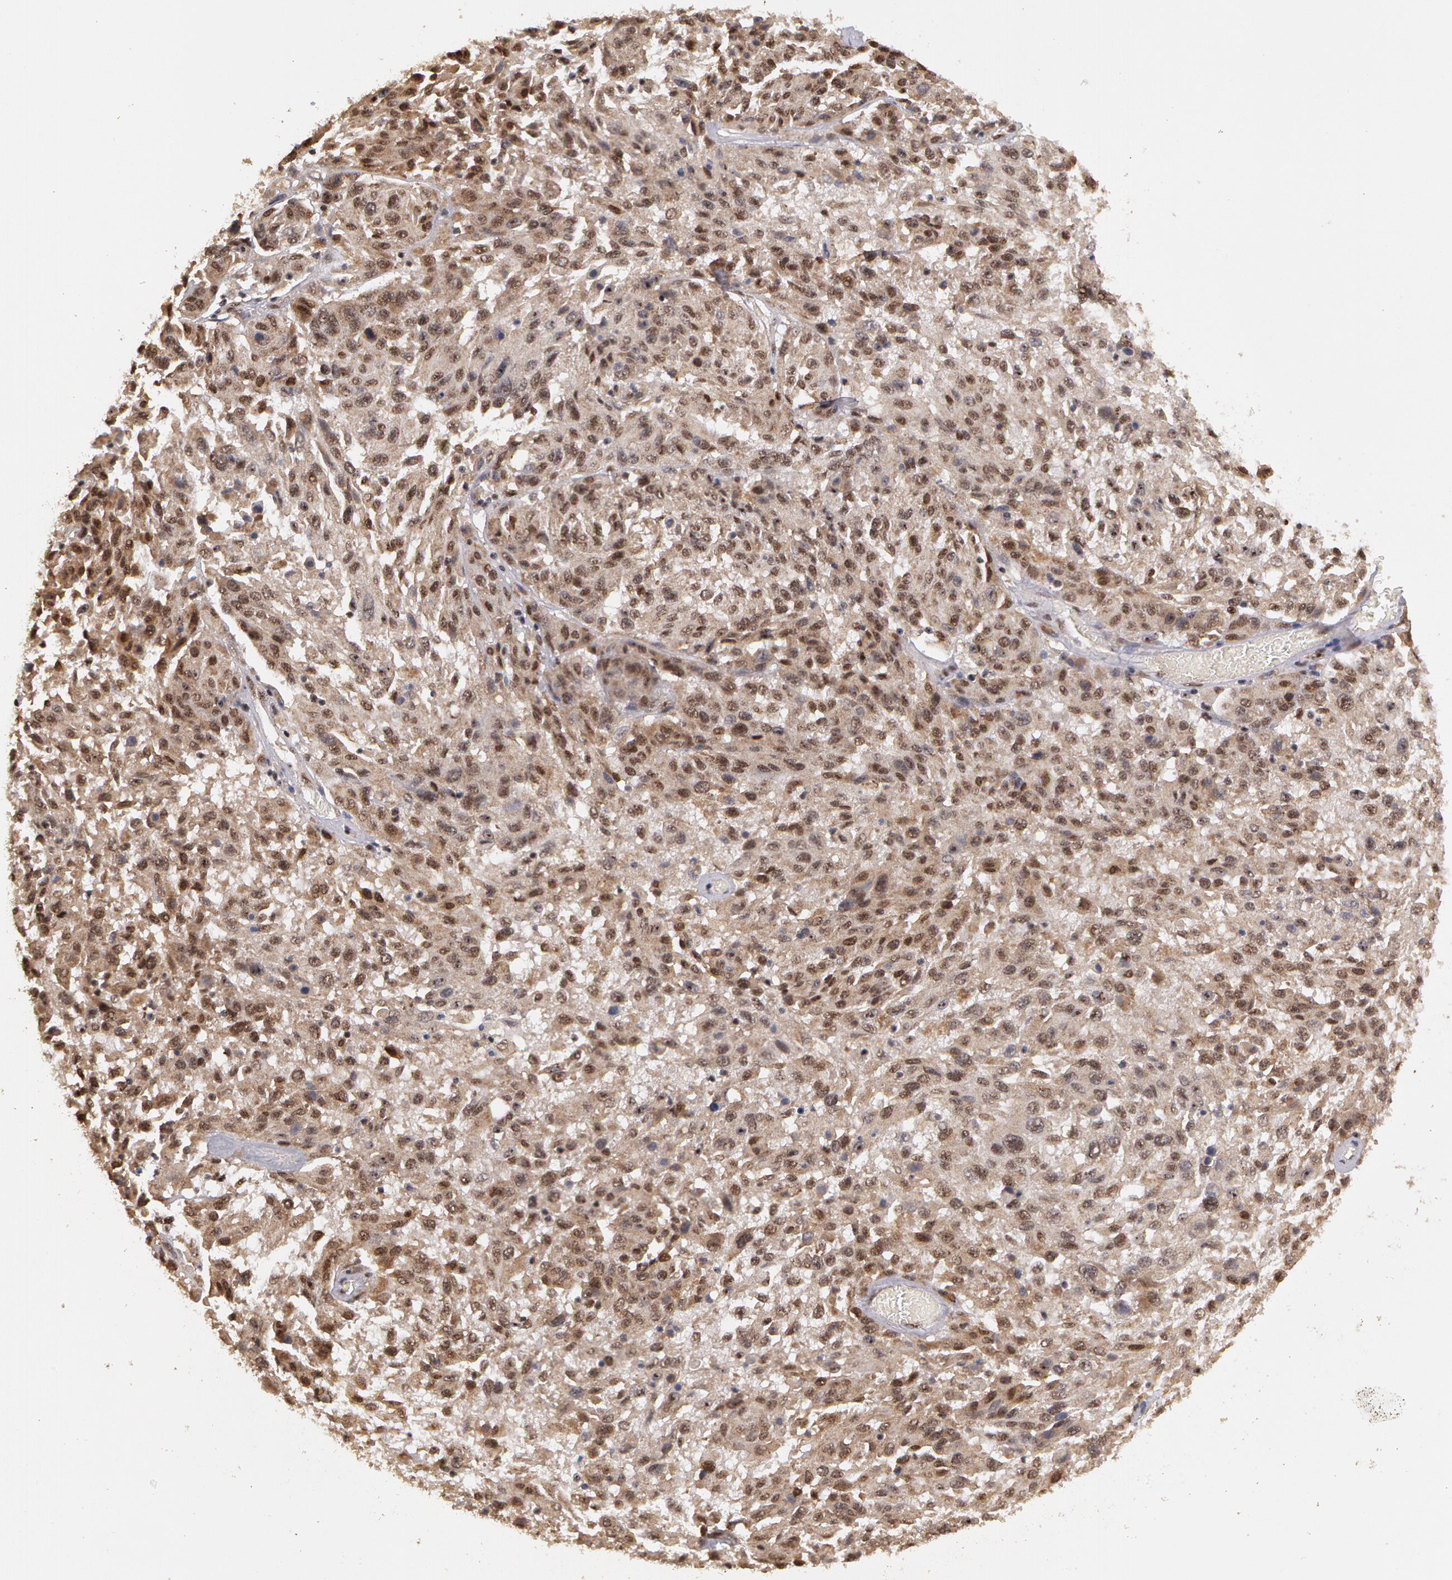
{"staining": {"intensity": "moderate", "quantity": ">75%", "location": "cytoplasmic/membranous"}, "tissue": "melanoma", "cell_type": "Tumor cells", "image_type": "cancer", "snomed": [{"axis": "morphology", "description": "Malignant melanoma, NOS"}, {"axis": "topography", "description": "Skin"}], "caption": "Malignant melanoma was stained to show a protein in brown. There is medium levels of moderate cytoplasmic/membranous positivity in about >75% of tumor cells.", "gene": "GLIS1", "patient": {"sex": "female", "age": 77}}